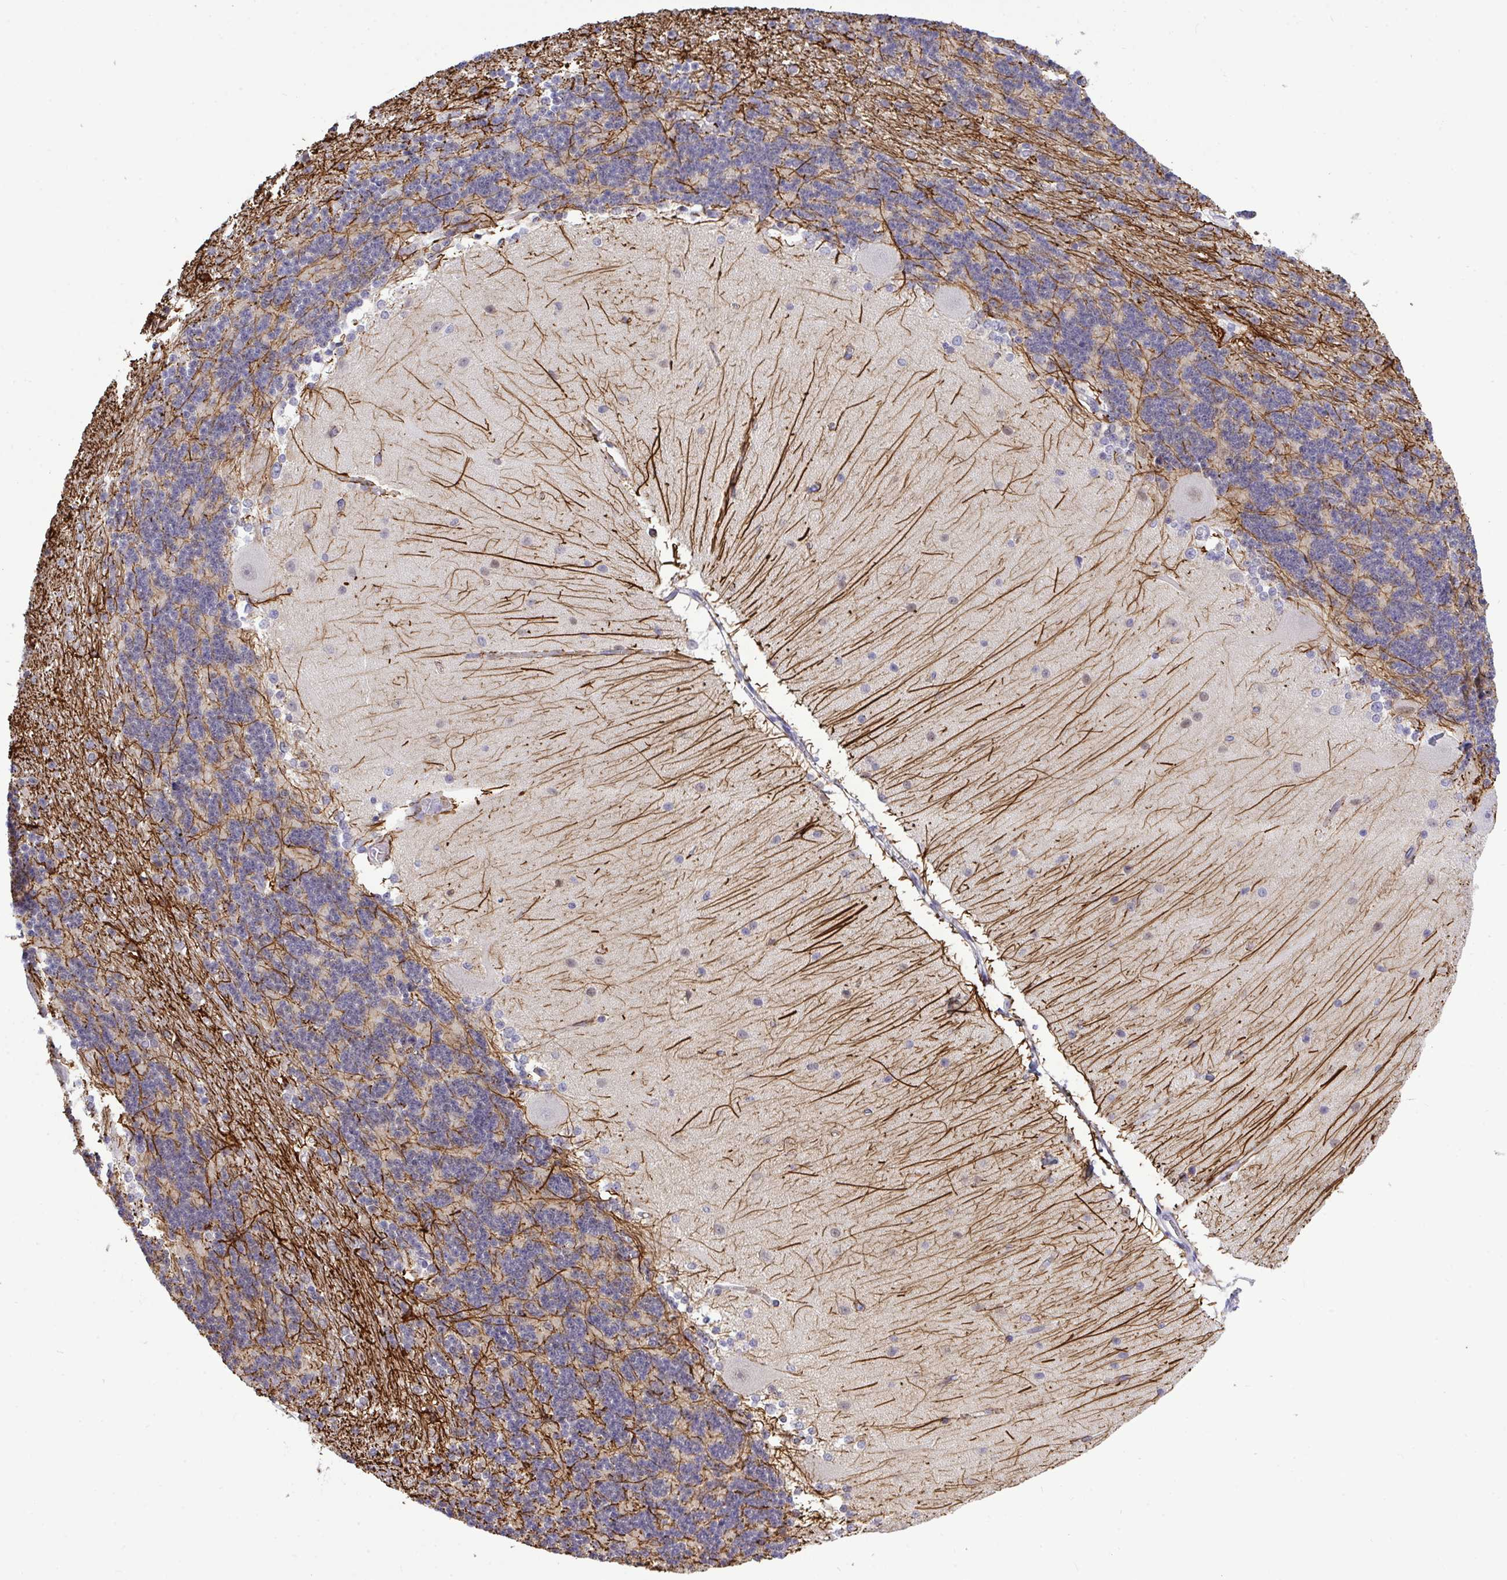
{"staining": {"intensity": "negative", "quantity": "none", "location": "none"}, "tissue": "cerebellum", "cell_type": "Cells in granular layer", "image_type": "normal", "snomed": [{"axis": "morphology", "description": "Normal tissue, NOS"}, {"axis": "topography", "description": "Cerebellum"}], "caption": "Cerebellum stained for a protein using immunohistochemistry demonstrates no positivity cells in granular layer.", "gene": "THOP1", "patient": {"sex": "female", "age": 54}}